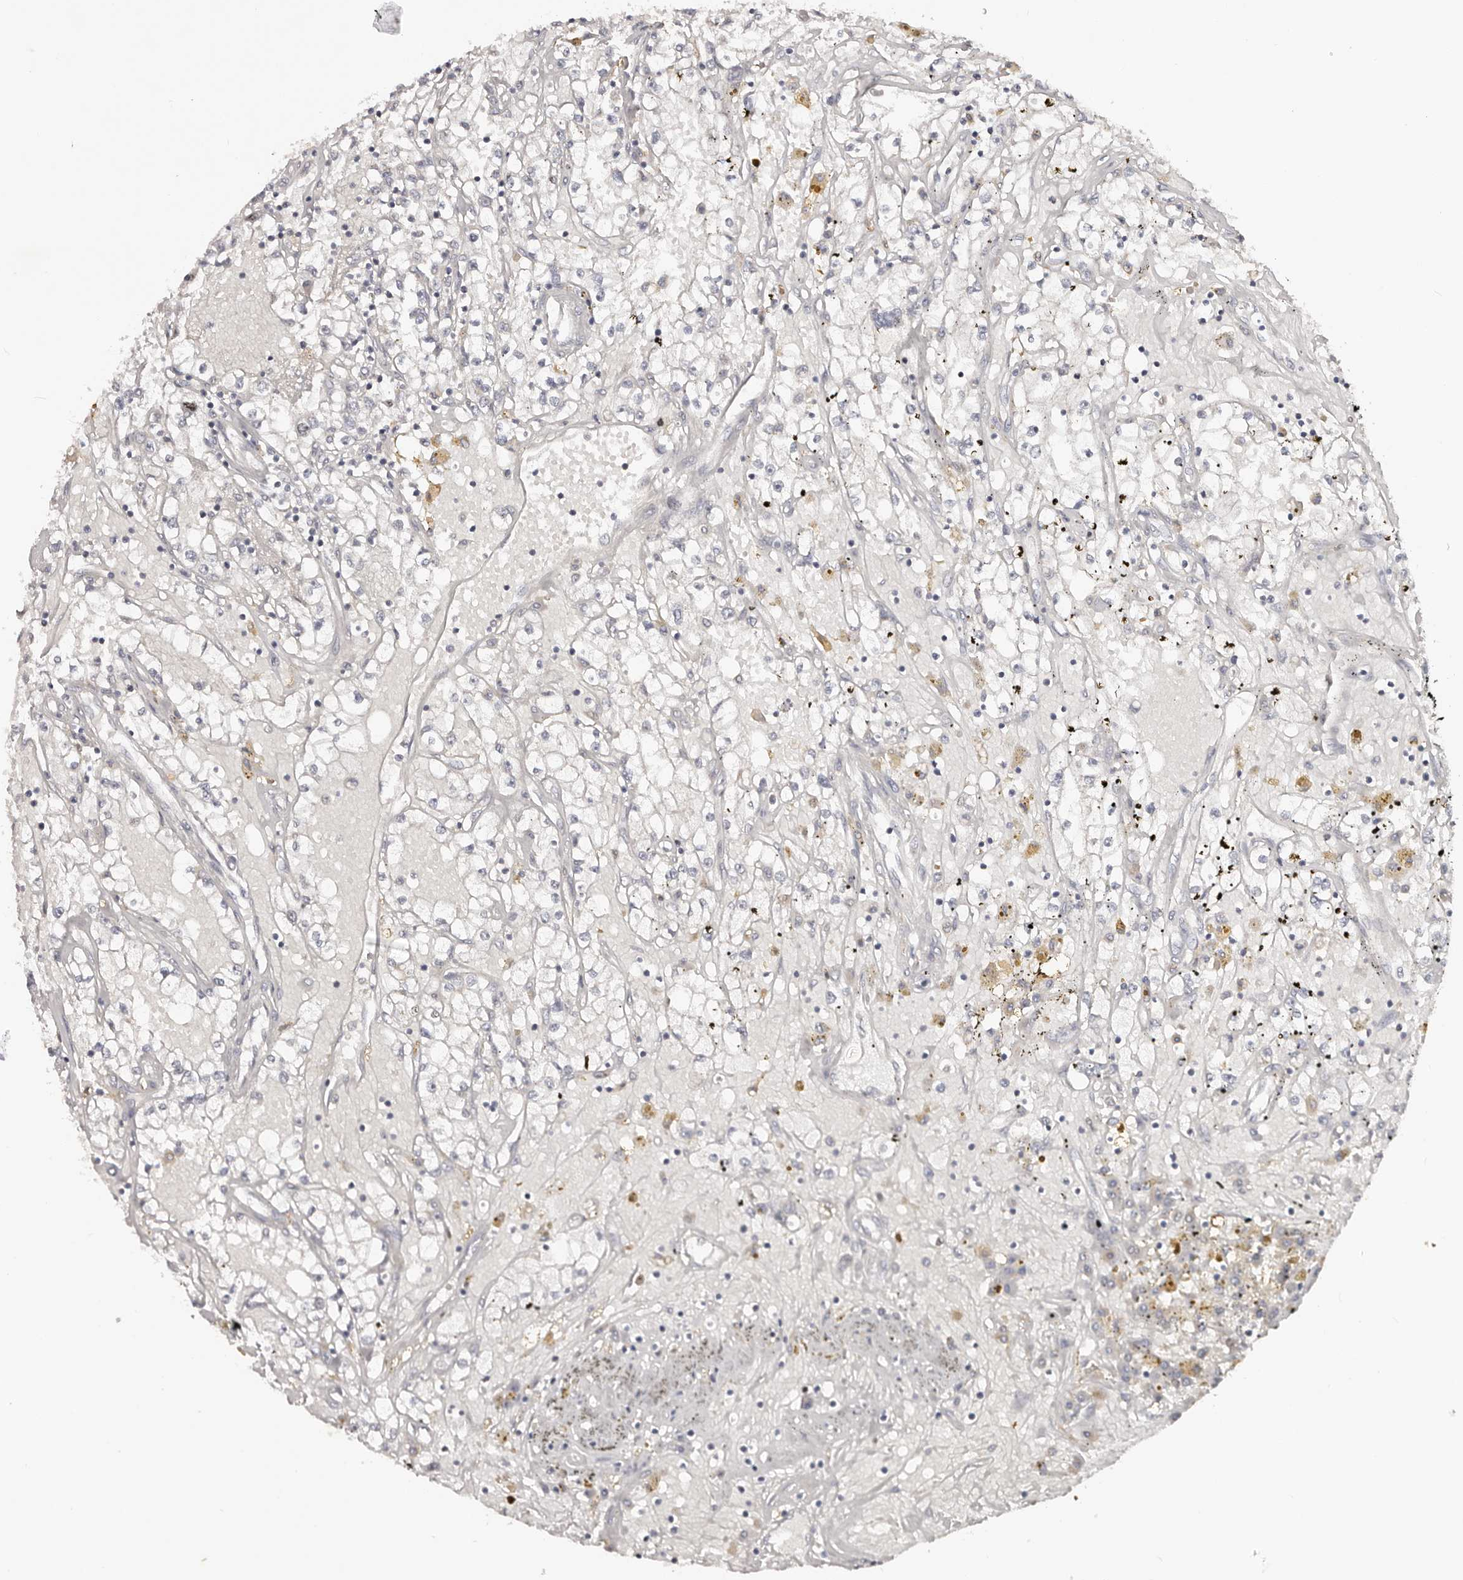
{"staining": {"intensity": "negative", "quantity": "none", "location": "none"}, "tissue": "renal cancer", "cell_type": "Tumor cells", "image_type": "cancer", "snomed": [{"axis": "morphology", "description": "Adenocarcinoma, NOS"}, {"axis": "topography", "description": "Kidney"}], "caption": "Immunohistochemistry of adenocarcinoma (renal) demonstrates no positivity in tumor cells.", "gene": "CCDC190", "patient": {"sex": "male", "age": 56}}